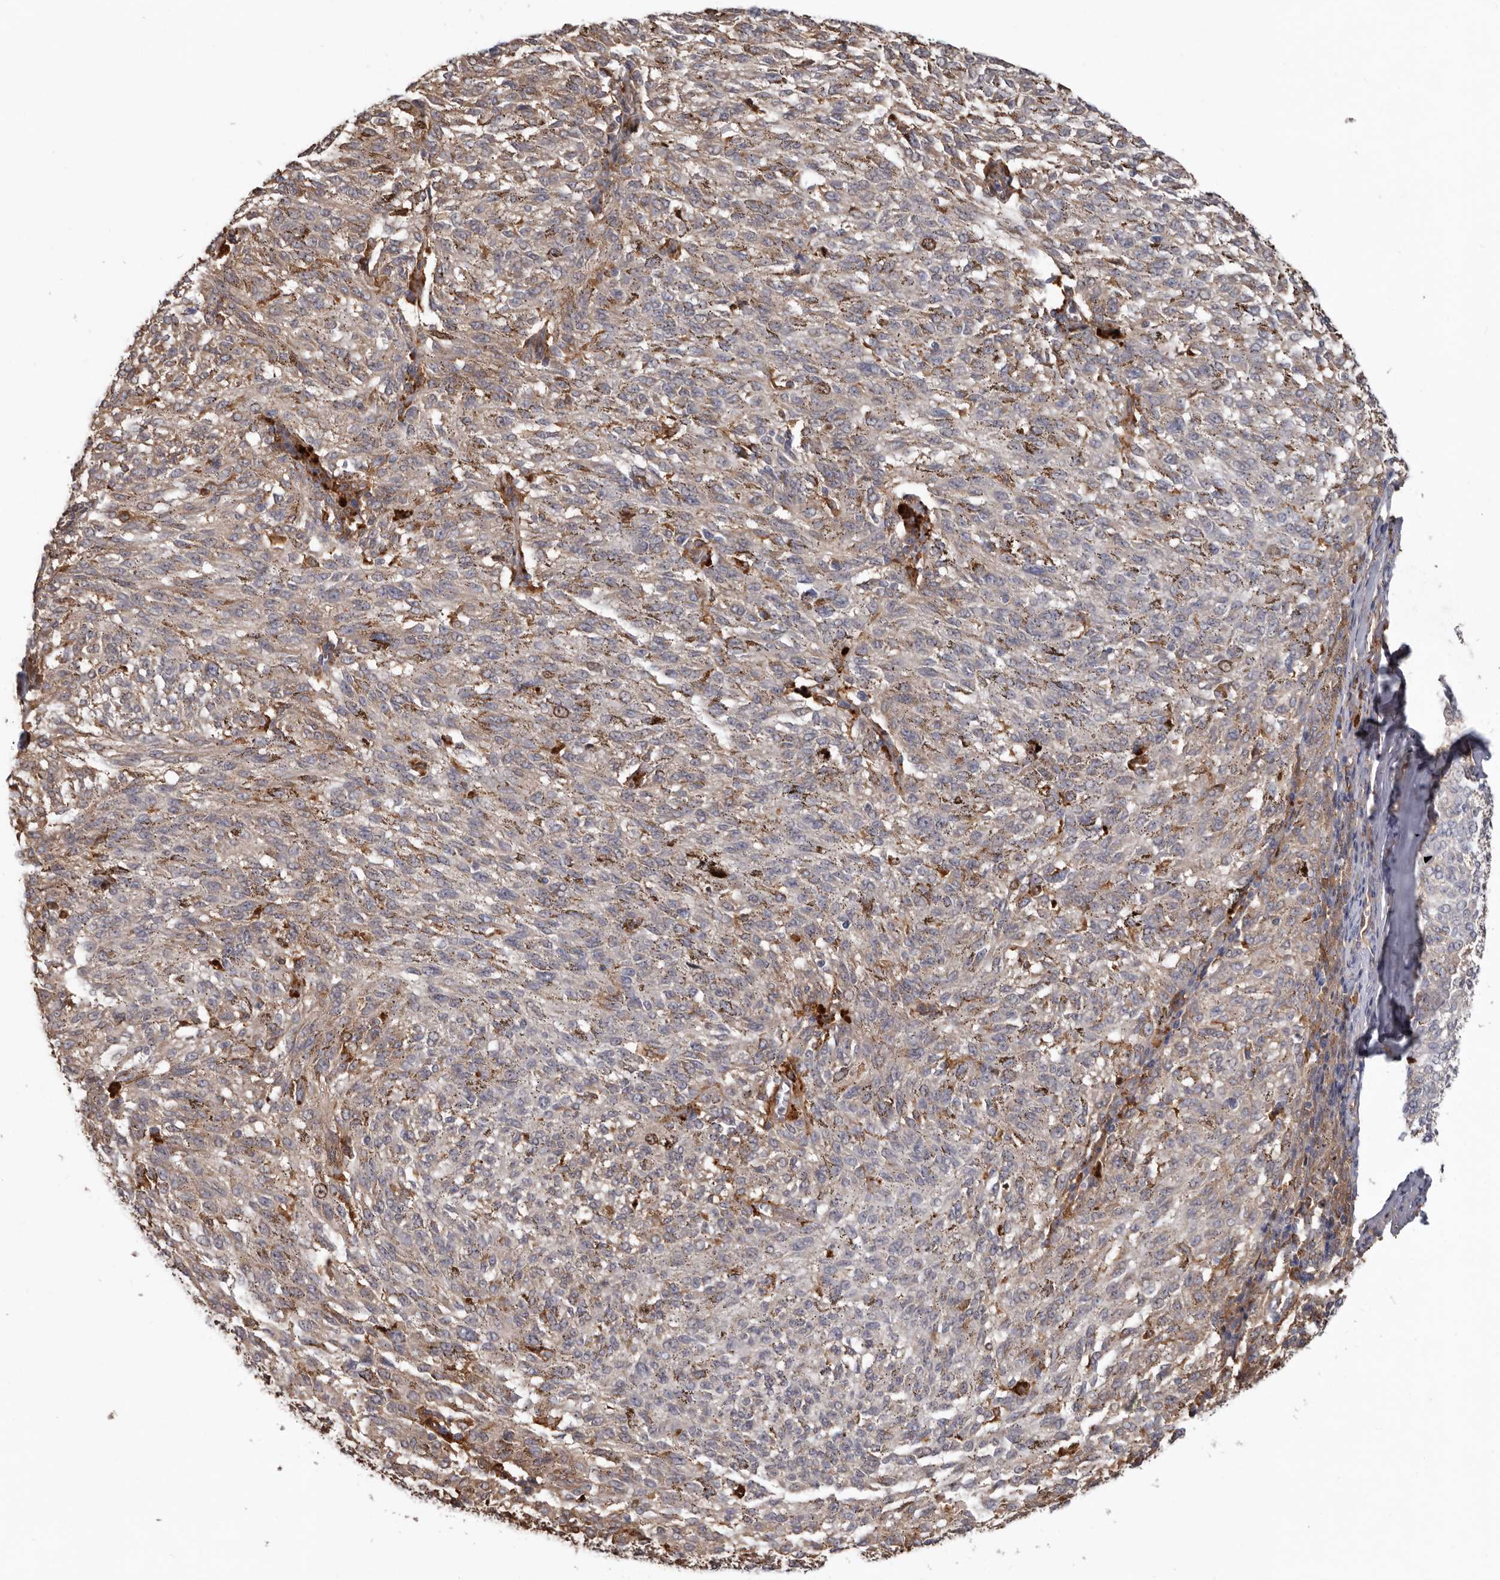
{"staining": {"intensity": "moderate", "quantity": "<25%", "location": "nuclear"}, "tissue": "melanoma", "cell_type": "Tumor cells", "image_type": "cancer", "snomed": [{"axis": "morphology", "description": "Malignant melanoma, NOS"}, {"axis": "topography", "description": "Skin"}], "caption": "This micrograph exhibits malignant melanoma stained with IHC to label a protein in brown. The nuclear of tumor cells show moderate positivity for the protein. Nuclei are counter-stained blue.", "gene": "CDCA8", "patient": {"sex": "female", "age": 72}}